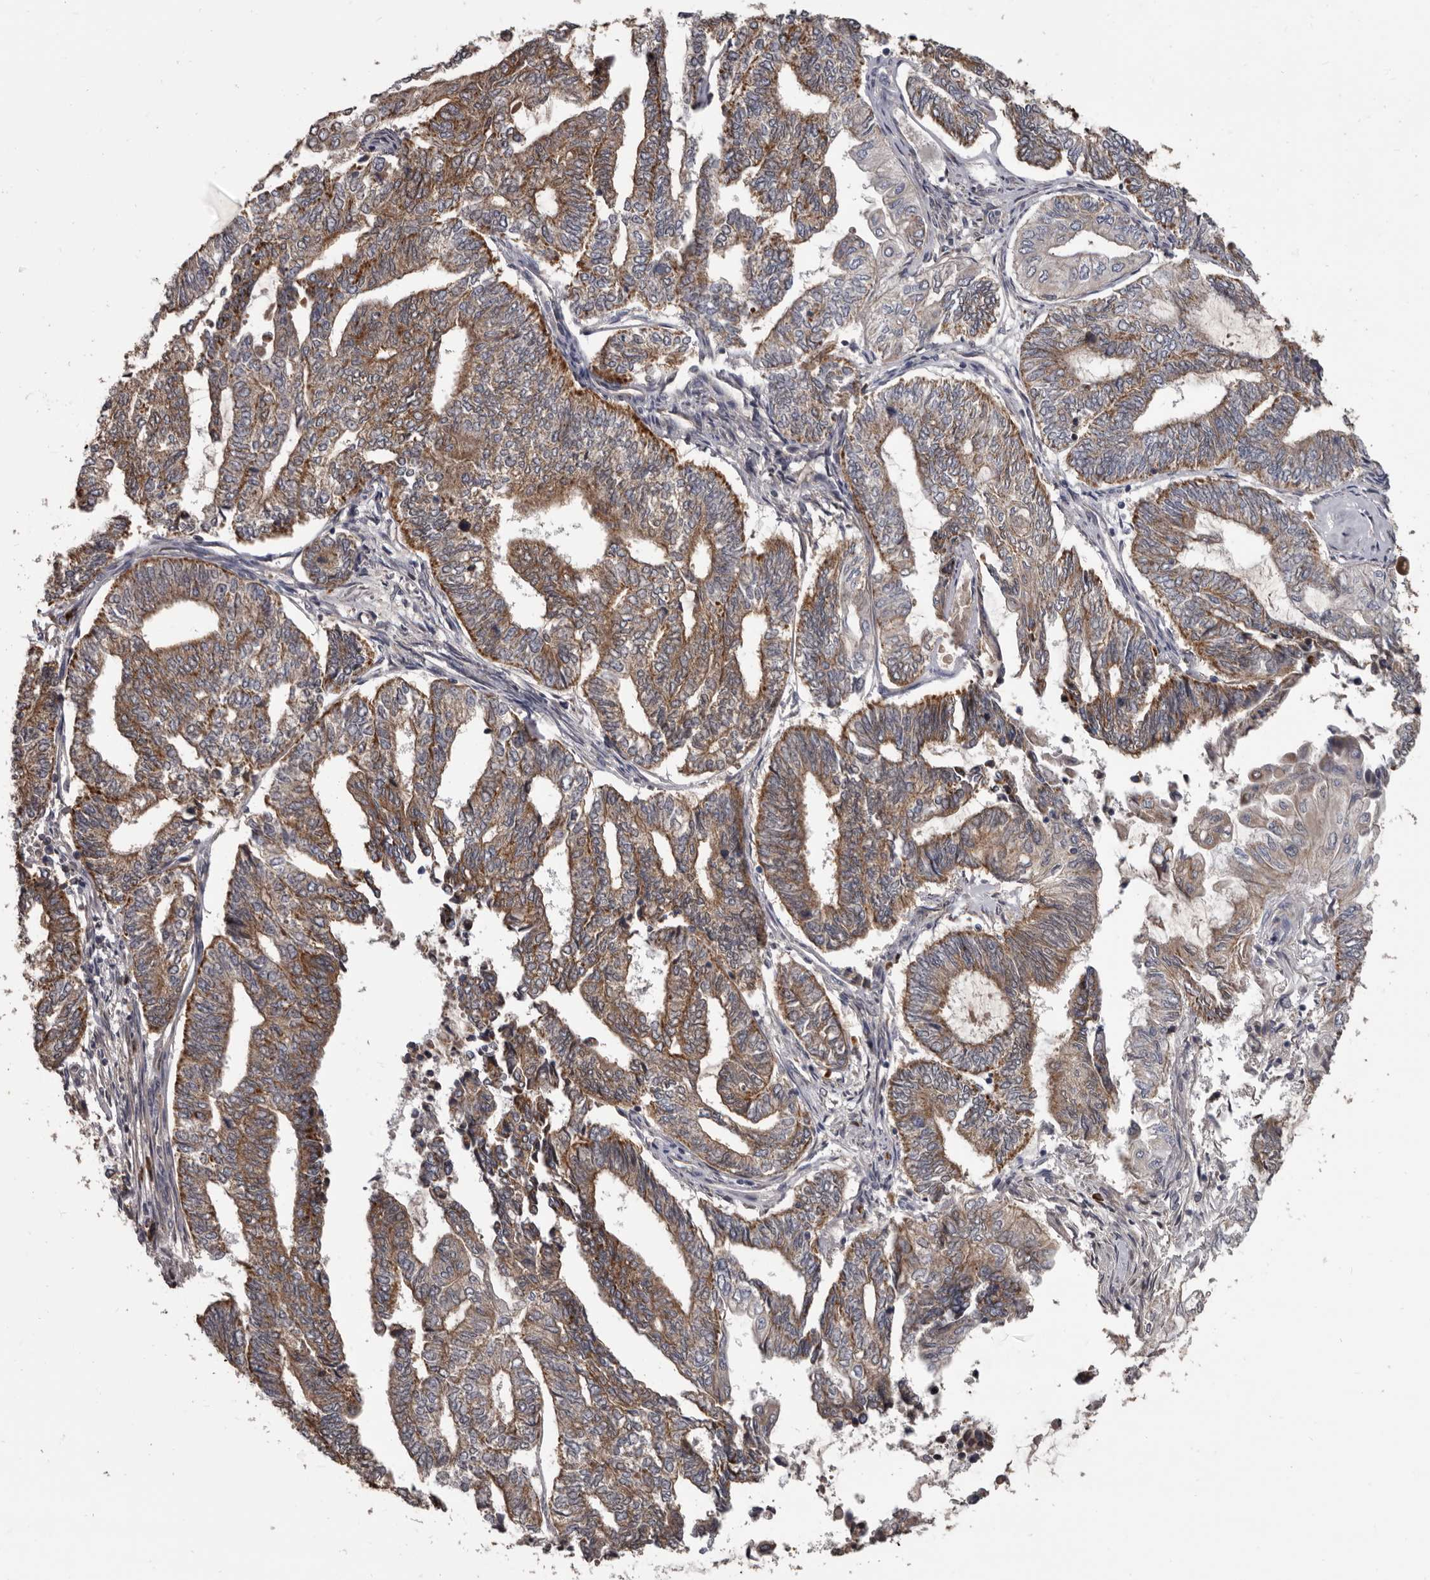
{"staining": {"intensity": "moderate", "quantity": ">75%", "location": "cytoplasmic/membranous"}, "tissue": "endometrial cancer", "cell_type": "Tumor cells", "image_type": "cancer", "snomed": [{"axis": "morphology", "description": "Adenocarcinoma, NOS"}, {"axis": "topography", "description": "Uterus"}, {"axis": "topography", "description": "Endometrium"}], "caption": "Brown immunohistochemical staining in endometrial adenocarcinoma demonstrates moderate cytoplasmic/membranous positivity in approximately >75% of tumor cells. (IHC, brightfield microscopy, high magnification).", "gene": "ALDH5A1", "patient": {"sex": "female", "age": 70}}